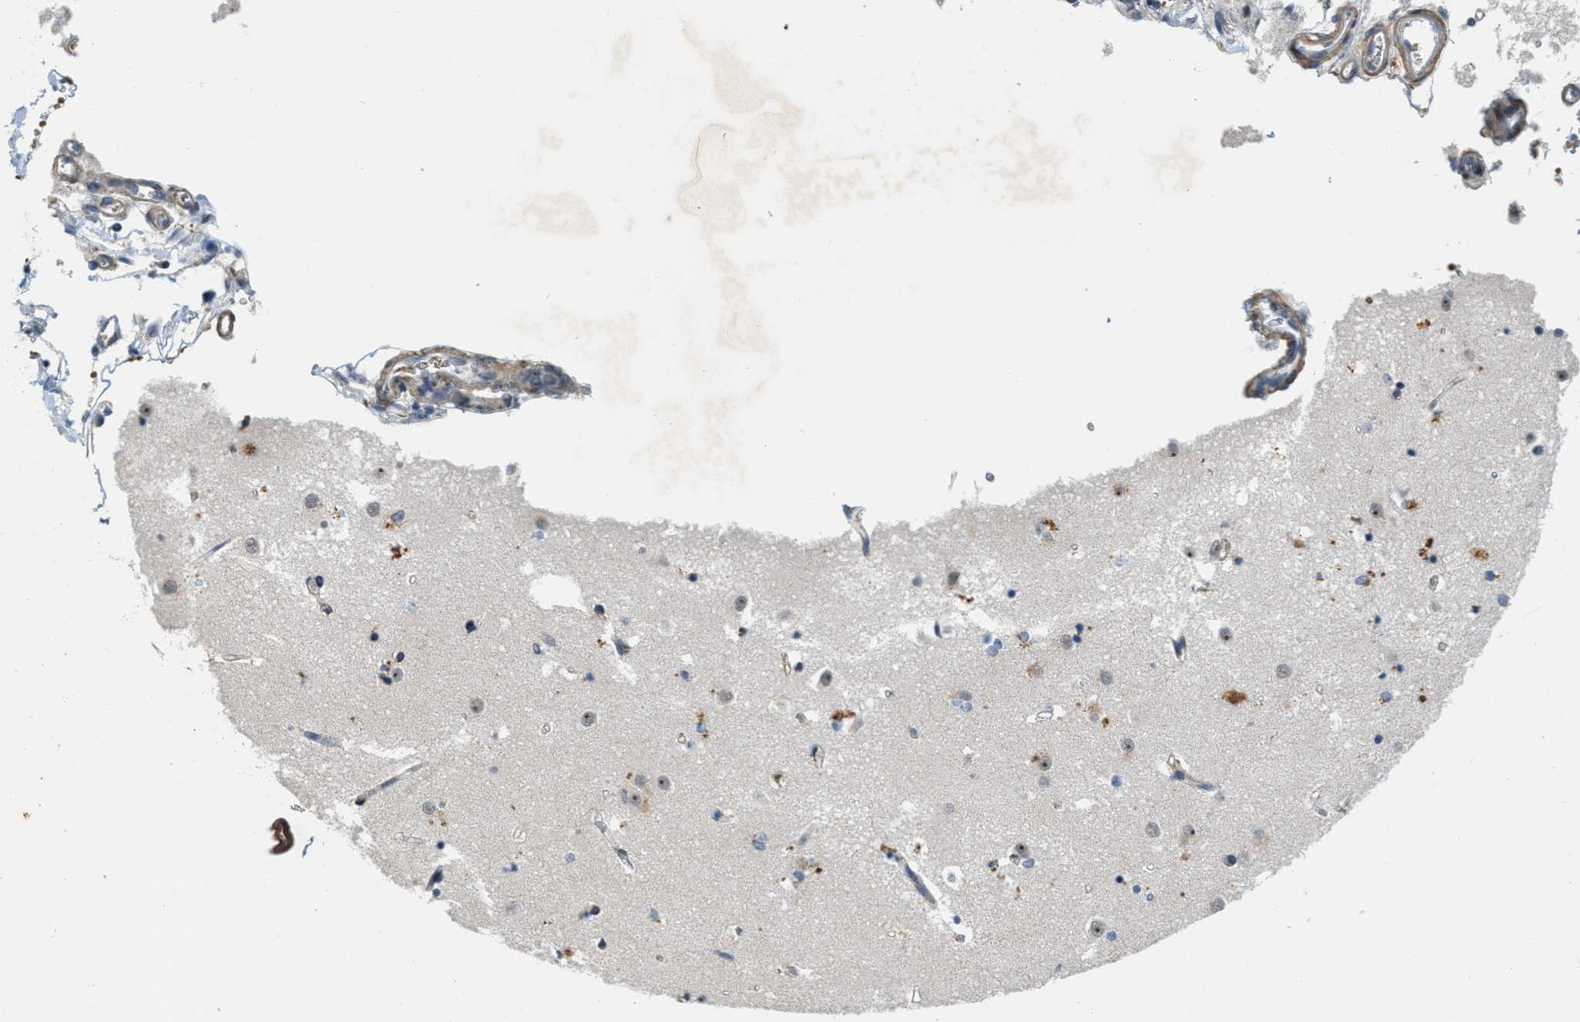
{"staining": {"intensity": "weak", "quantity": "<25%", "location": "cytoplasmic/membranous"}, "tissue": "caudate", "cell_type": "Glial cells", "image_type": "normal", "snomed": [{"axis": "morphology", "description": "Normal tissue, NOS"}, {"axis": "topography", "description": "Lateral ventricle wall"}], "caption": "The immunohistochemistry histopathology image has no significant expression in glial cells of caudate.", "gene": "DDX47", "patient": {"sex": "male", "age": 45}}